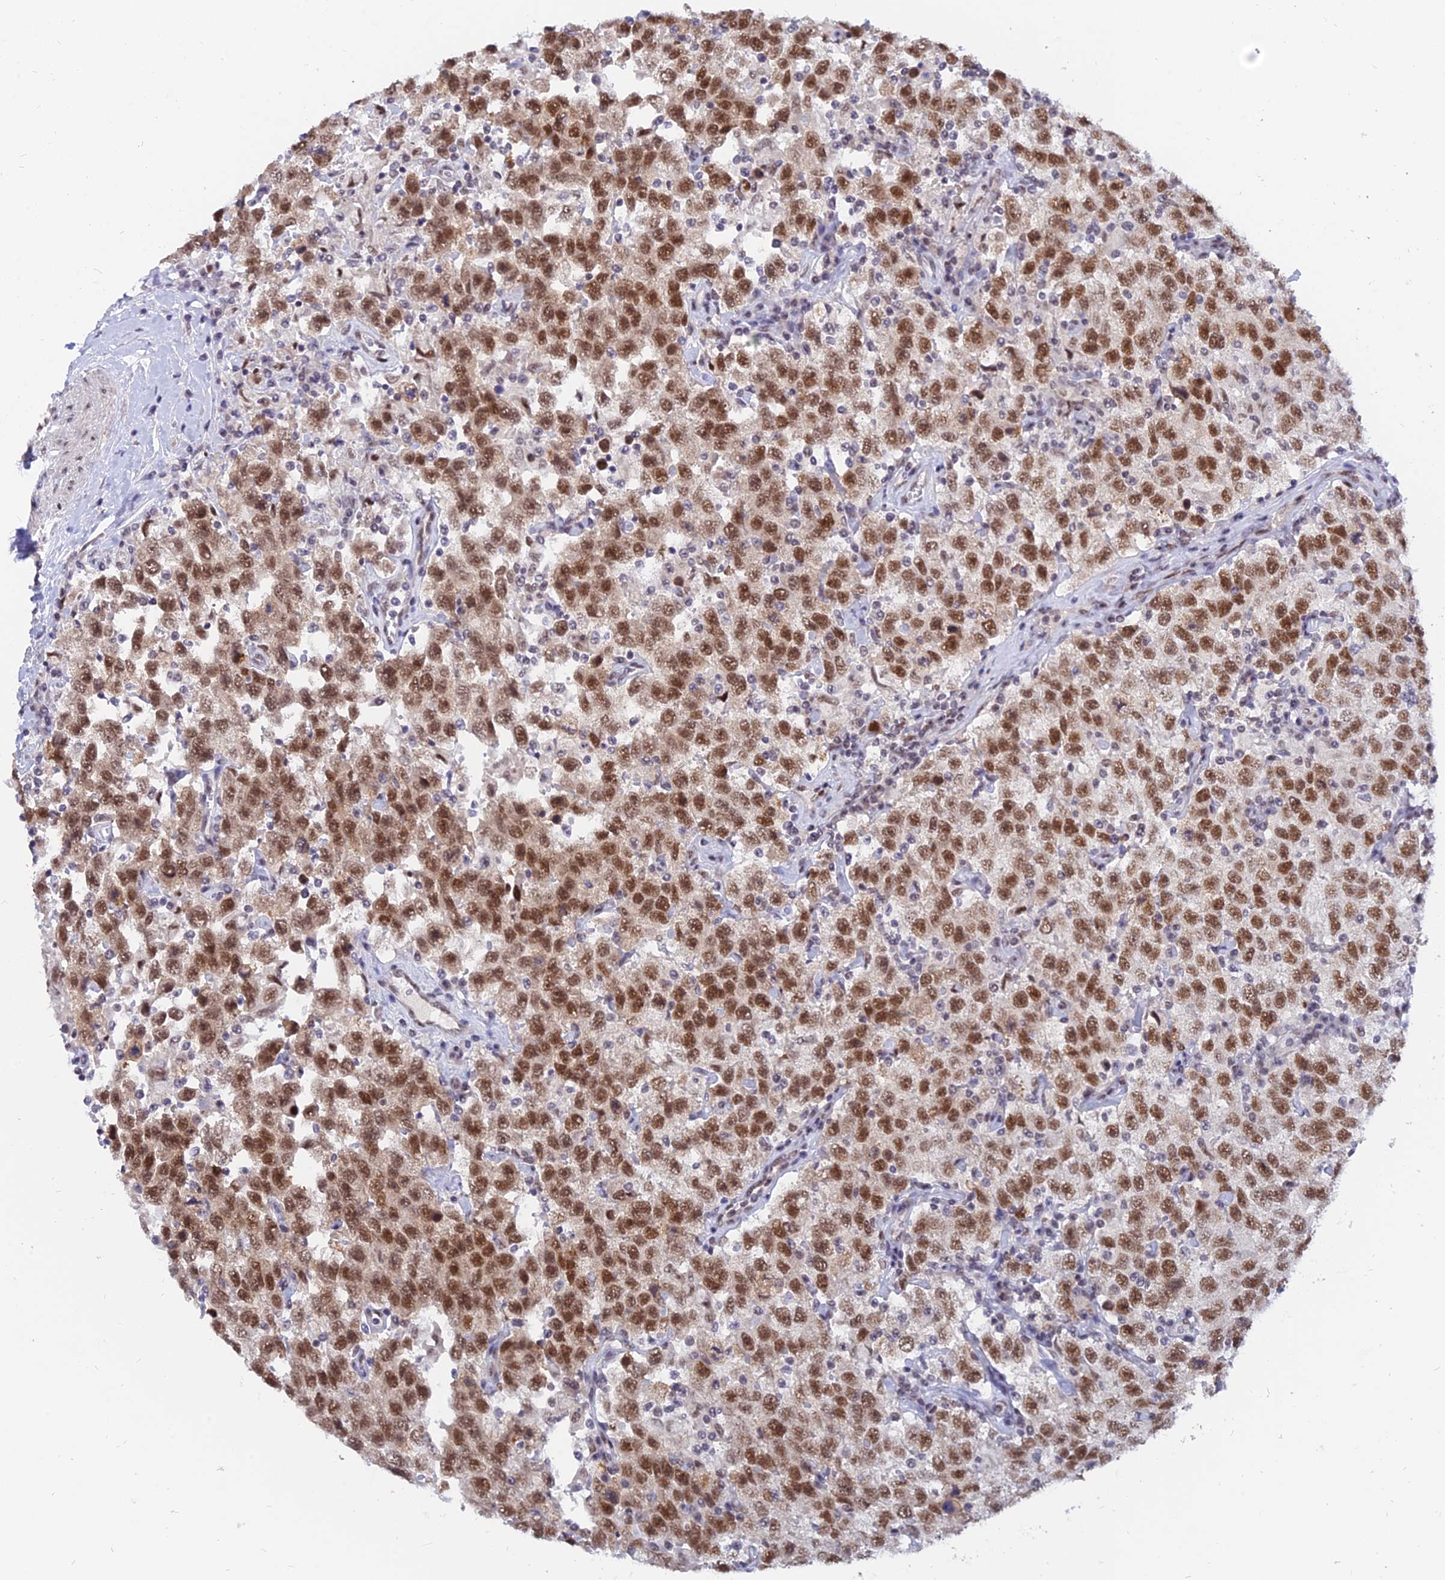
{"staining": {"intensity": "moderate", "quantity": ">75%", "location": "nuclear"}, "tissue": "testis cancer", "cell_type": "Tumor cells", "image_type": "cancer", "snomed": [{"axis": "morphology", "description": "Seminoma, NOS"}, {"axis": "topography", "description": "Testis"}], "caption": "This photomicrograph exhibits immunohistochemistry staining of human testis cancer (seminoma), with medium moderate nuclear positivity in approximately >75% of tumor cells.", "gene": "DPY30", "patient": {"sex": "male", "age": 41}}